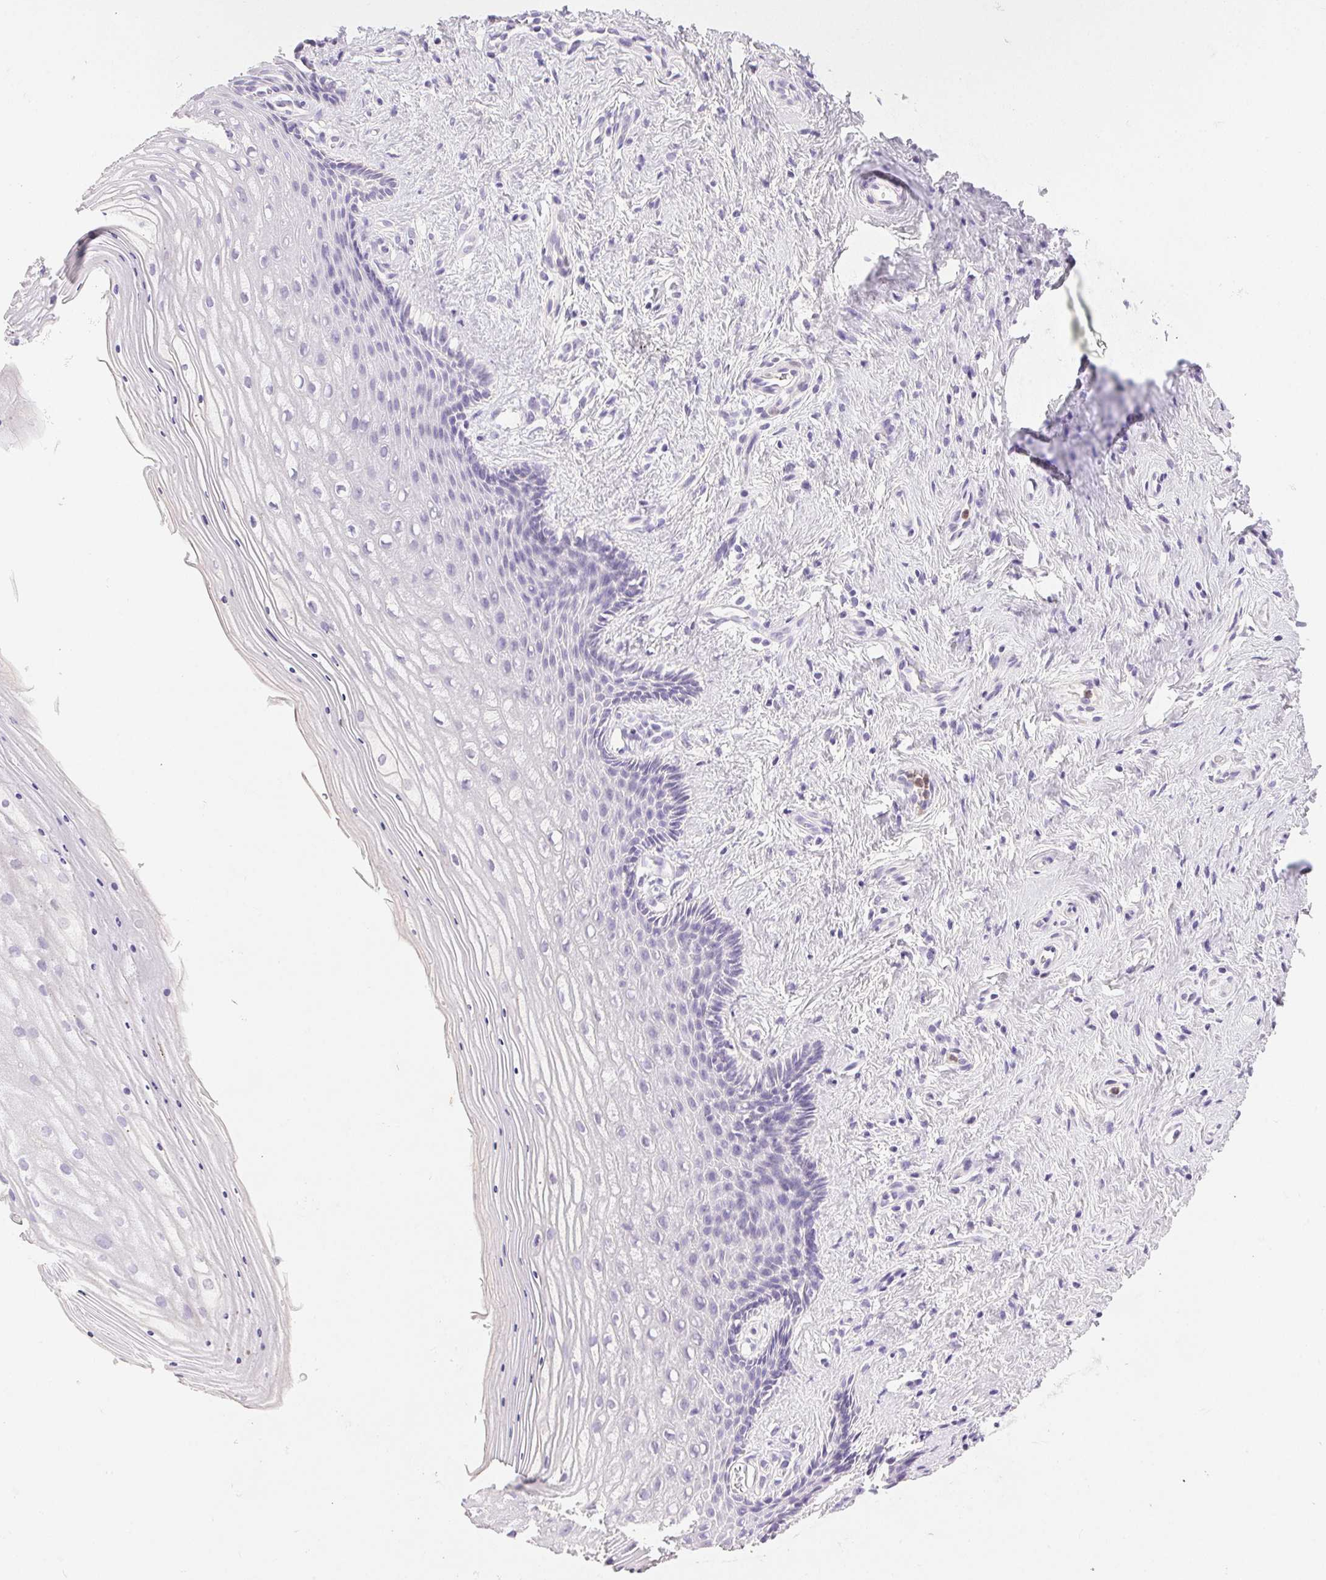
{"staining": {"intensity": "negative", "quantity": "none", "location": "none"}, "tissue": "vagina", "cell_type": "Squamous epithelial cells", "image_type": "normal", "snomed": [{"axis": "morphology", "description": "Normal tissue, NOS"}, {"axis": "topography", "description": "Vagina"}], "caption": "Protein analysis of normal vagina reveals no significant staining in squamous epithelial cells.", "gene": "EMX2", "patient": {"sex": "female", "age": 42}}